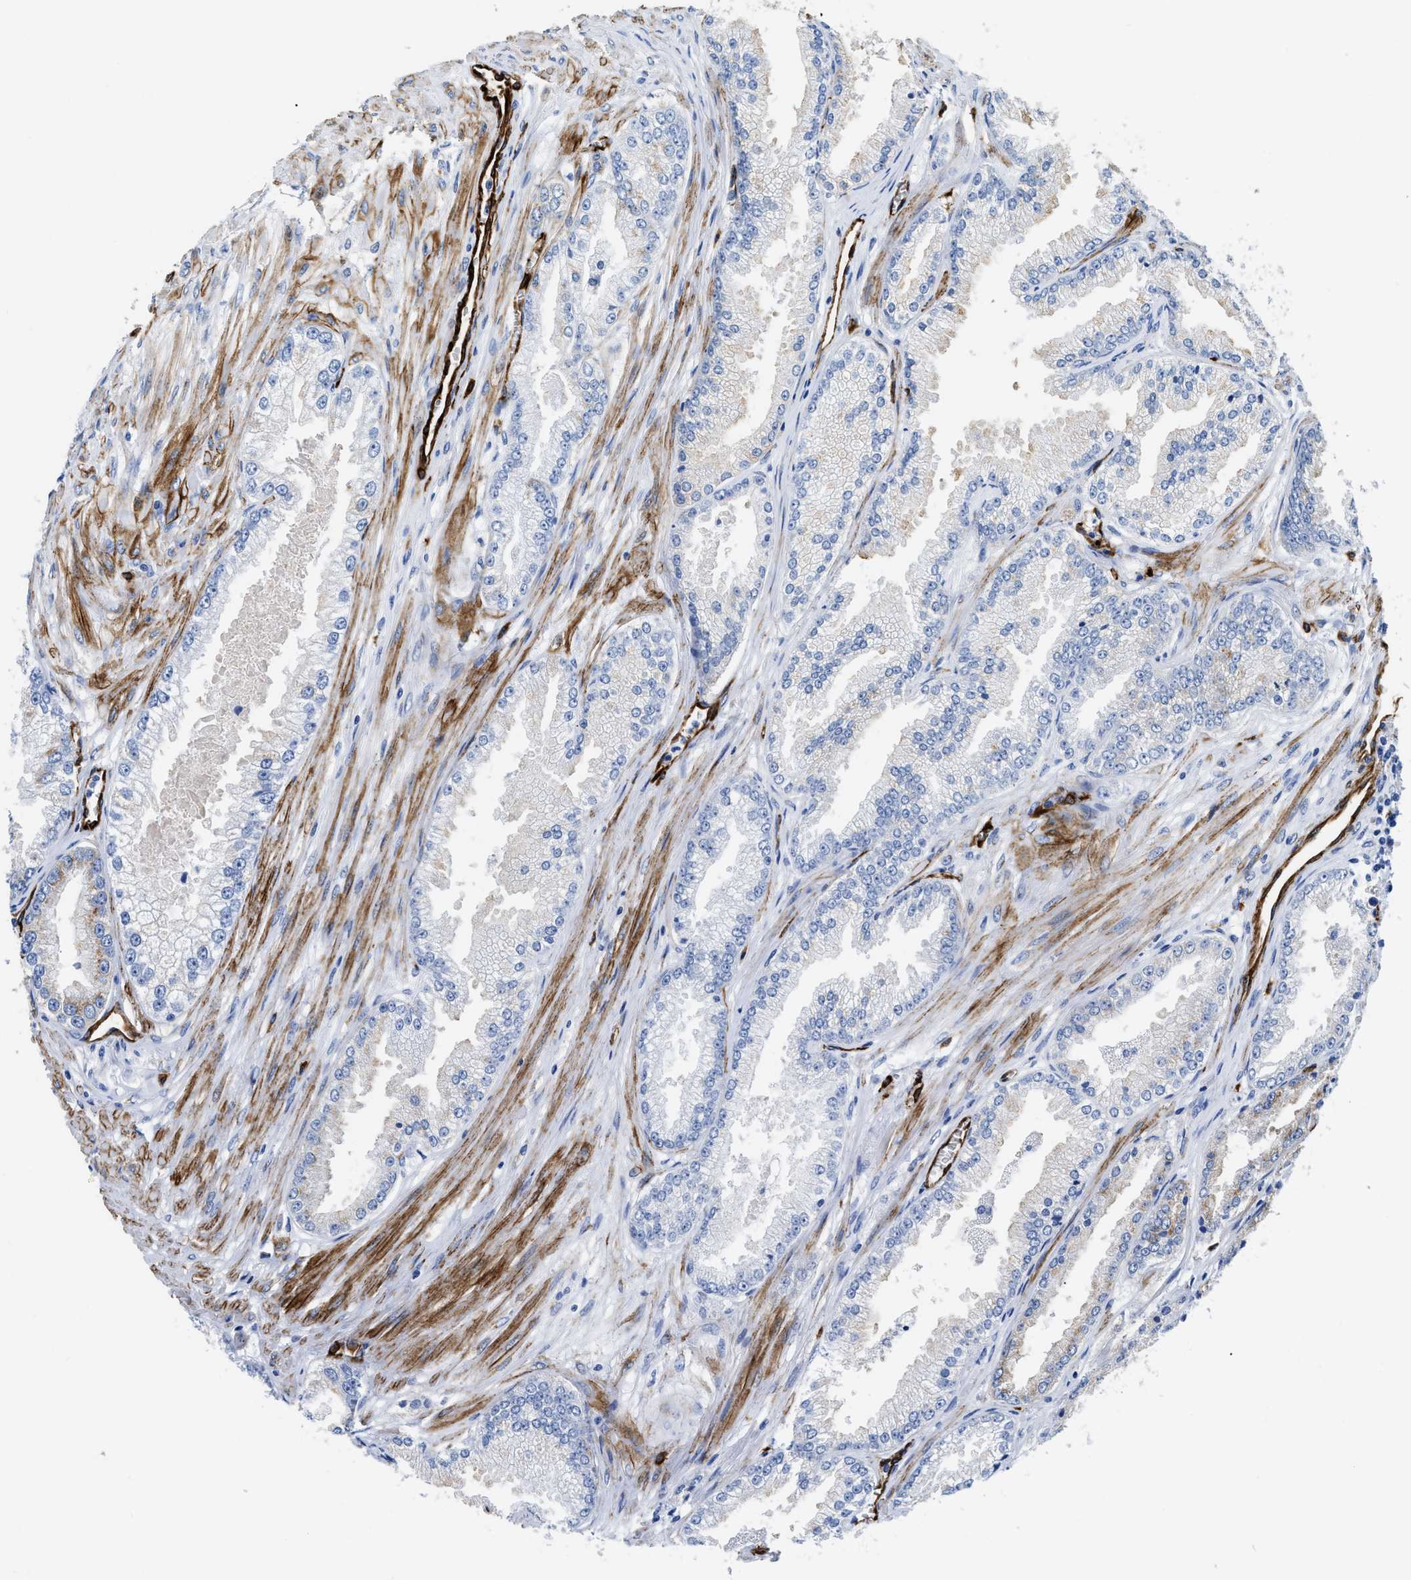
{"staining": {"intensity": "negative", "quantity": "none", "location": "none"}, "tissue": "prostate cancer", "cell_type": "Tumor cells", "image_type": "cancer", "snomed": [{"axis": "morphology", "description": "Adenocarcinoma, High grade"}, {"axis": "topography", "description": "Prostate"}], "caption": "The IHC micrograph has no significant expression in tumor cells of high-grade adenocarcinoma (prostate) tissue.", "gene": "TVP23B", "patient": {"sex": "male", "age": 61}}